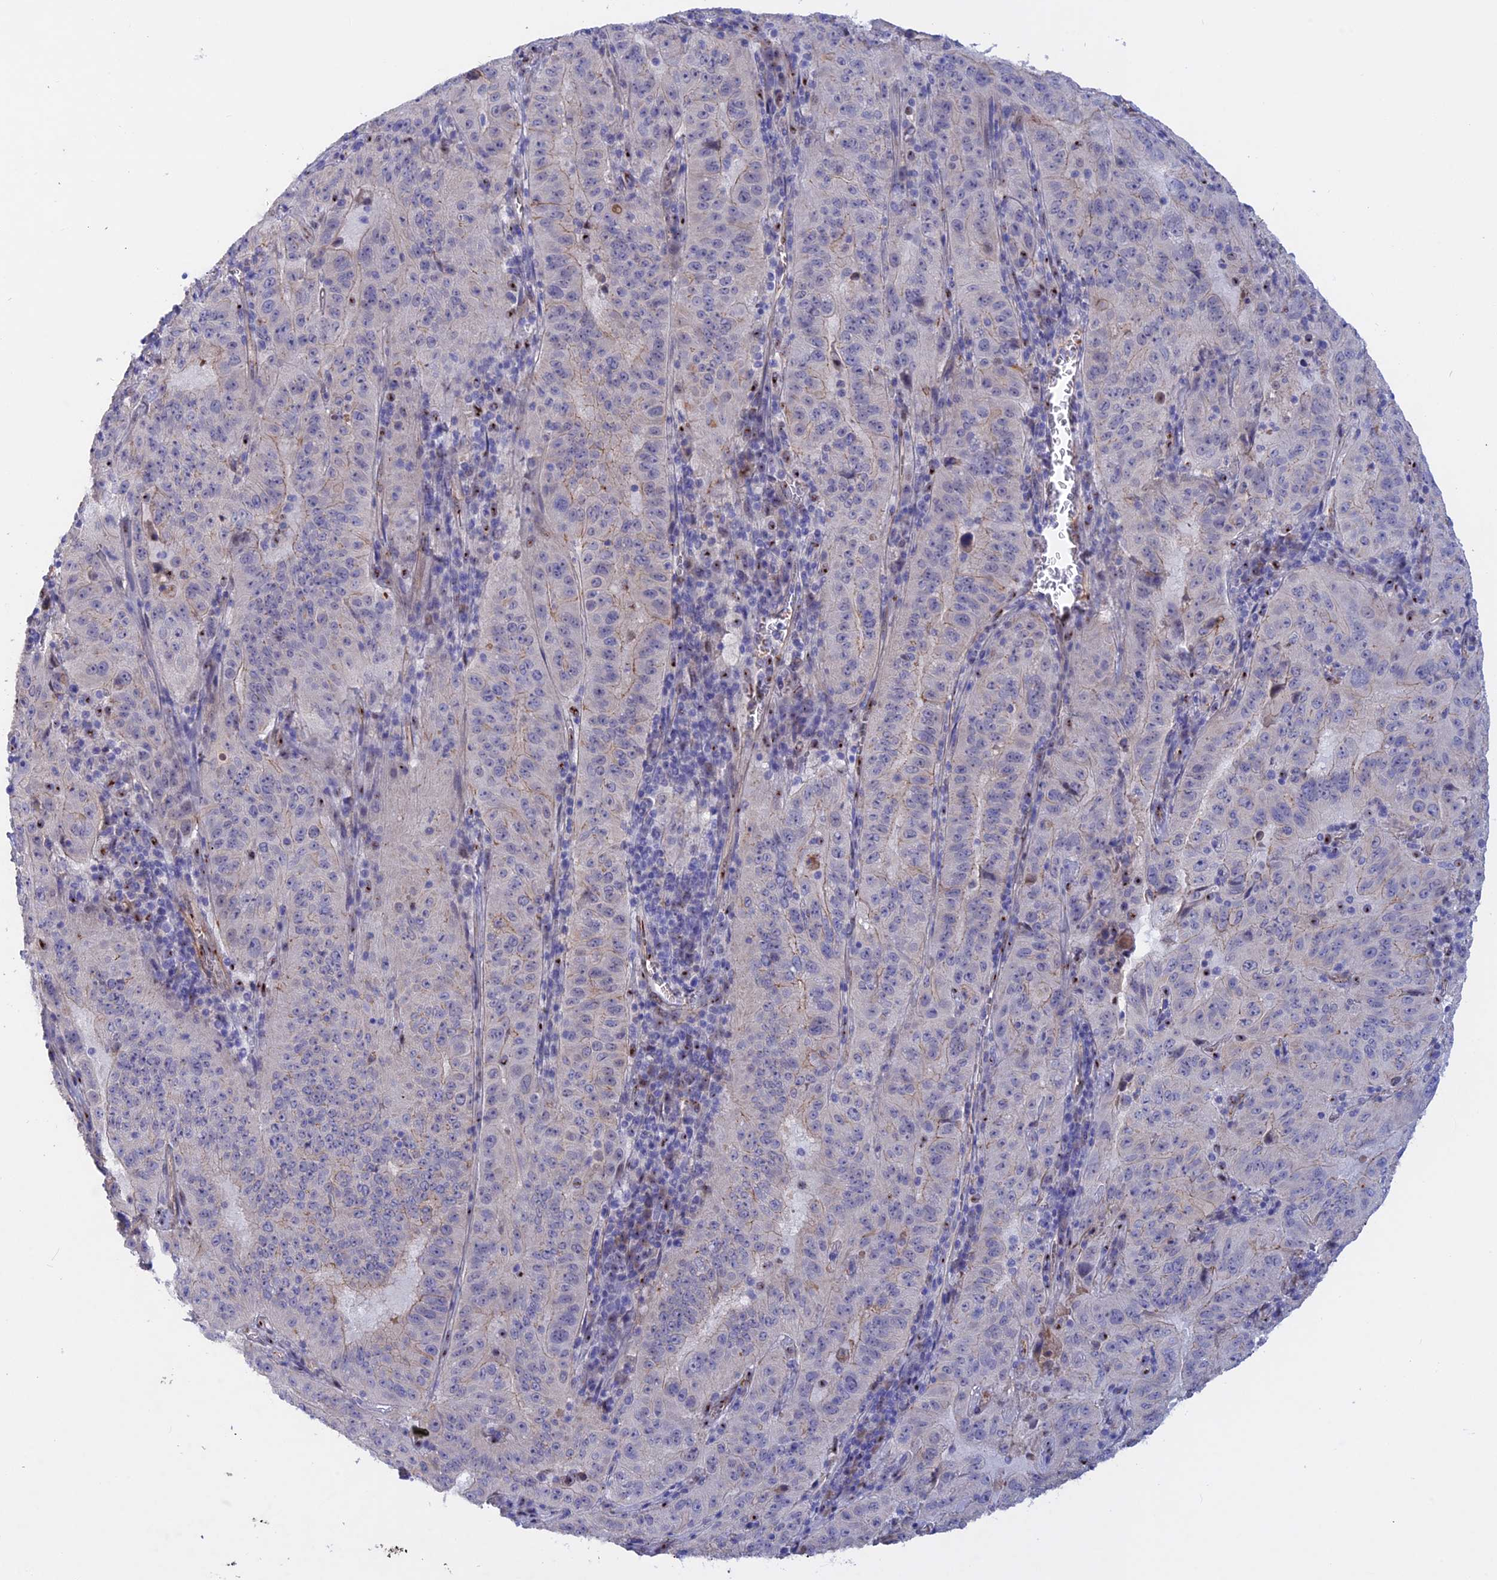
{"staining": {"intensity": "negative", "quantity": "none", "location": "none"}, "tissue": "pancreatic cancer", "cell_type": "Tumor cells", "image_type": "cancer", "snomed": [{"axis": "morphology", "description": "Adenocarcinoma, NOS"}, {"axis": "topography", "description": "Pancreas"}], "caption": "Micrograph shows no significant protein positivity in tumor cells of pancreatic adenocarcinoma. Nuclei are stained in blue.", "gene": "GK5", "patient": {"sex": "male", "age": 63}}